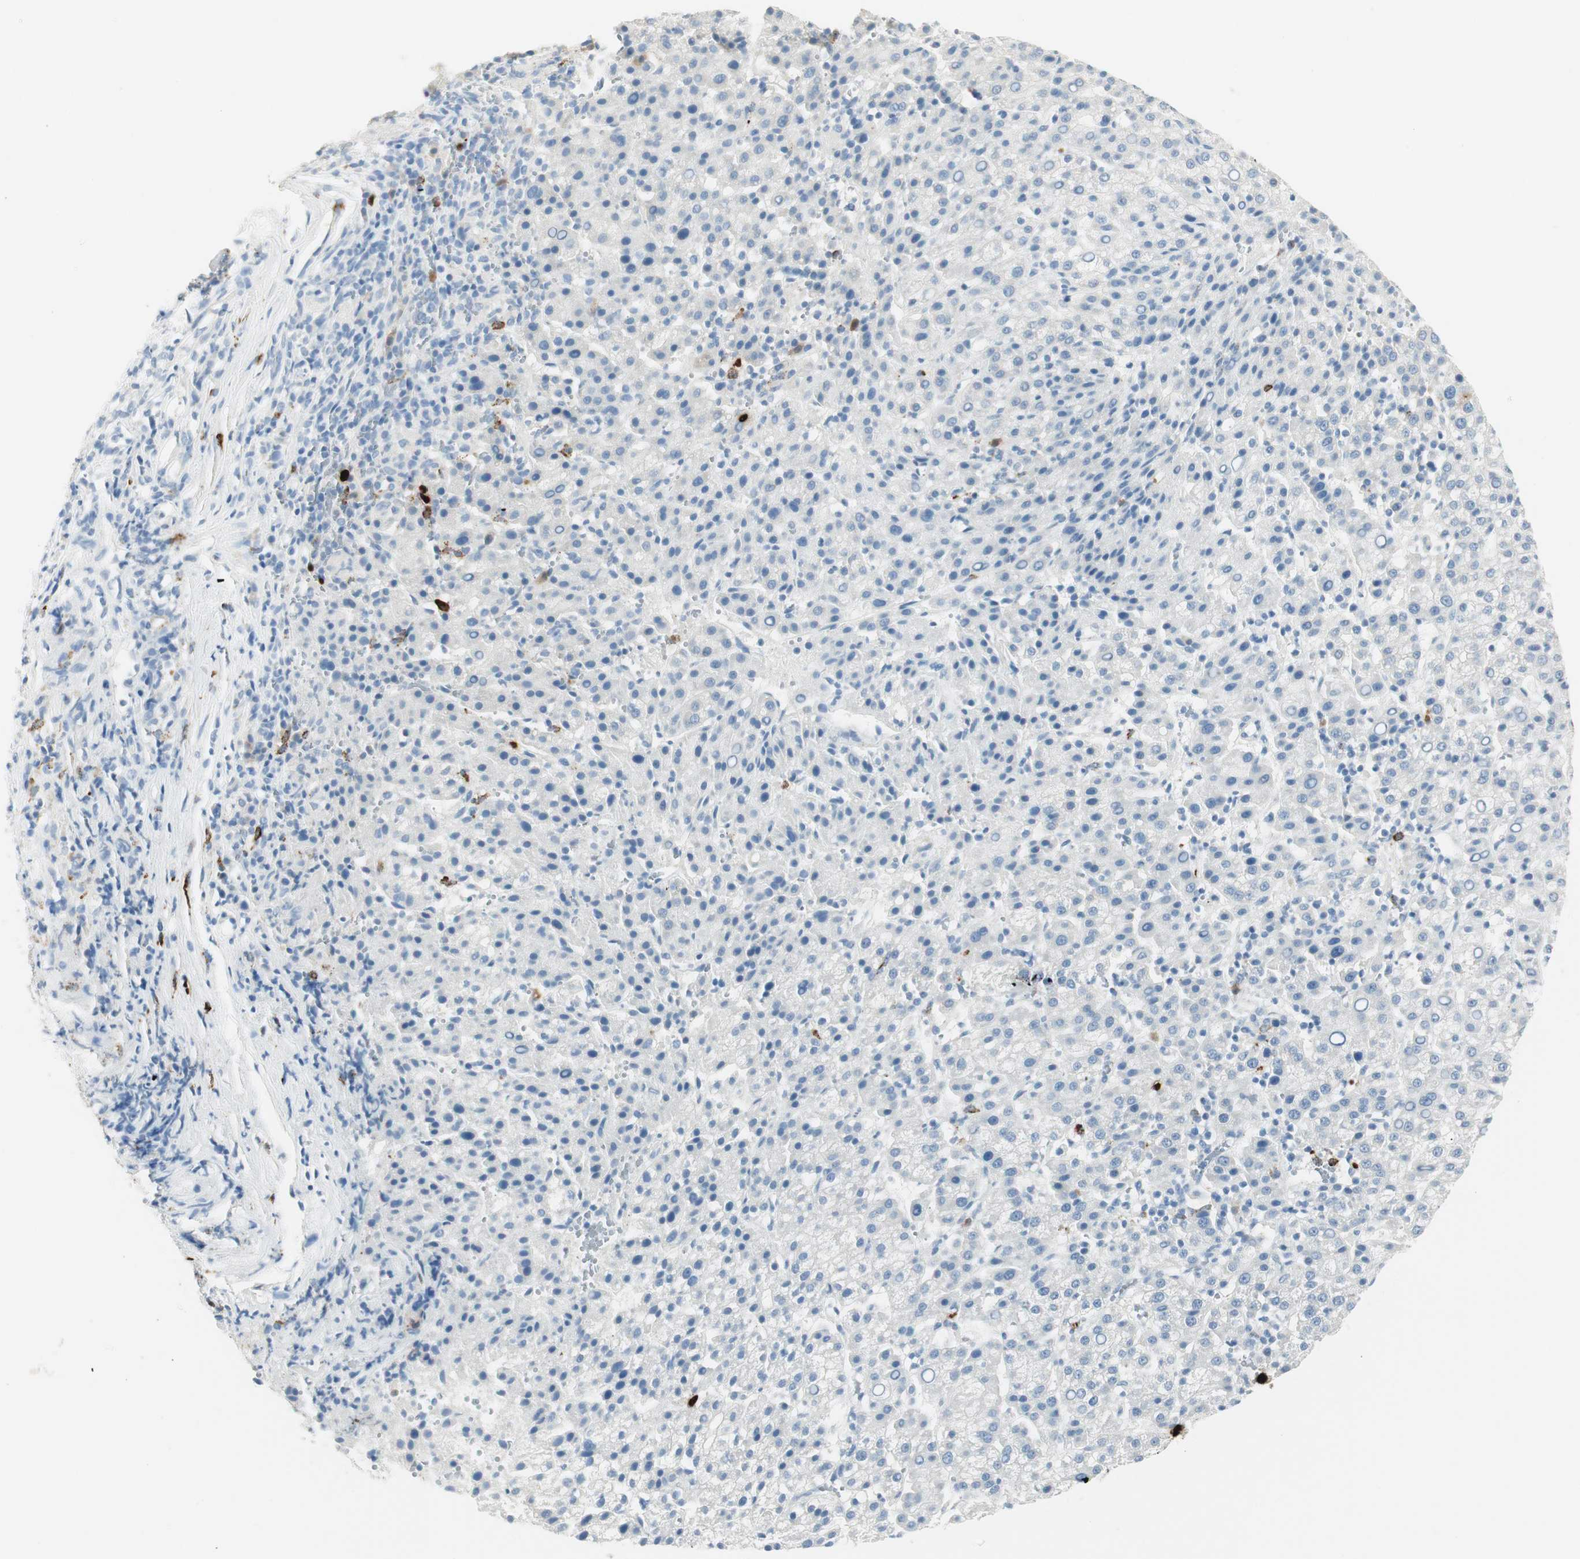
{"staining": {"intensity": "negative", "quantity": "none", "location": "none"}, "tissue": "liver cancer", "cell_type": "Tumor cells", "image_type": "cancer", "snomed": [{"axis": "morphology", "description": "Carcinoma, Hepatocellular, NOS"}, {"axis": "topography", "description": "Liver"}], "caption": "High magnification brightfield microscopy of liver cancer (hepatocellular carcinoma) stained with DAB (3,3'-diaminobenzidine) (brown) and counterstained with hematoxylin (blue): tumor cells show no significant positivity. (Brightfield microscopy of DAB (3,3'-diaminobenzidine) immunohistochemistry (IHC) at high magnification).", "gene": "PRTN3", "patient": {"sex": "female", "age": 58}}